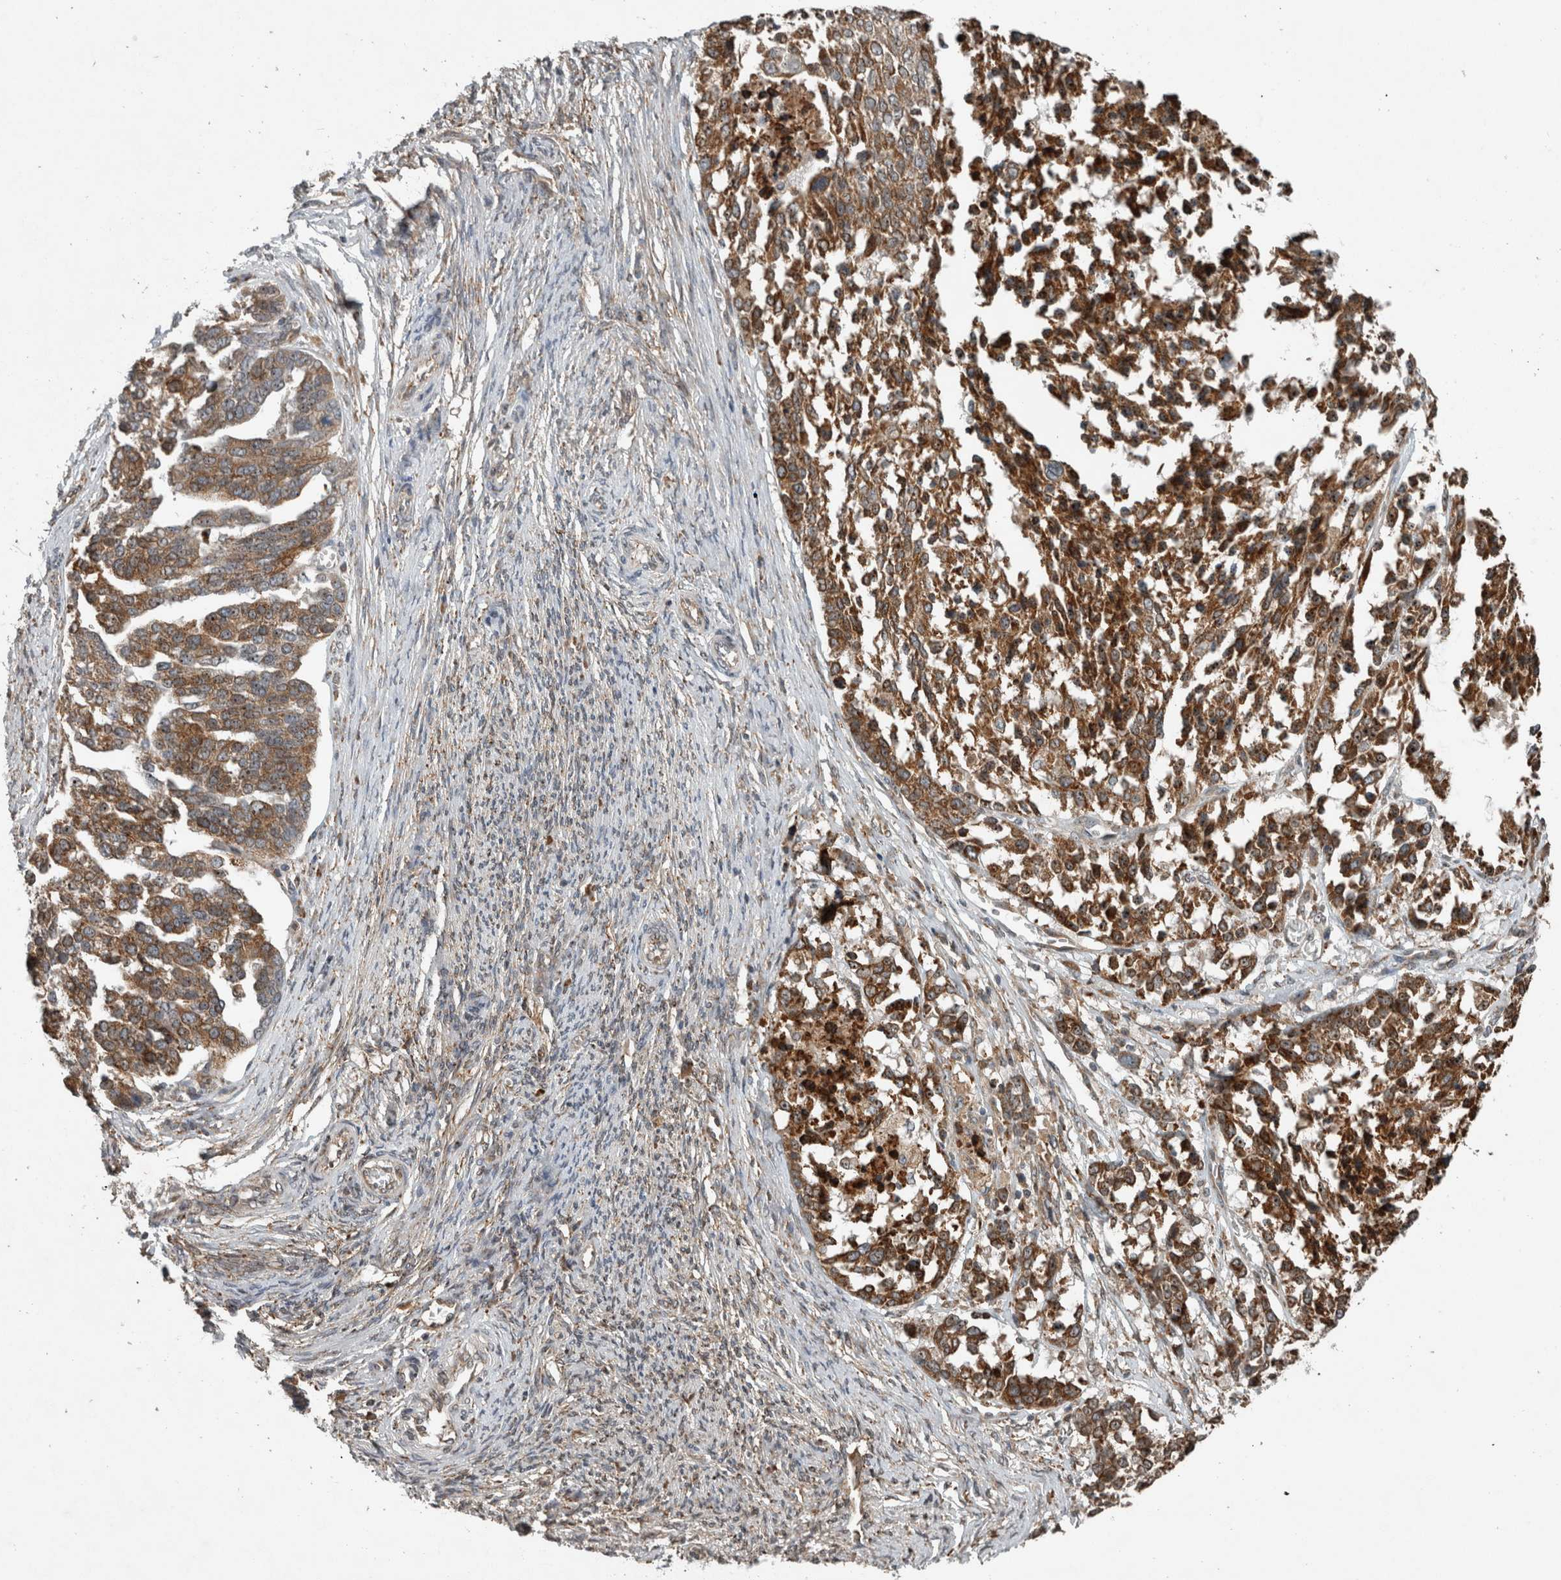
{"staining": {"intensity": "moderate", "quantity": ">75%", "location": "cytoplasmic/membranous"}, "tissue": "ovarian cancer", "cell_type": "Tumor cells", "image_type": "cancer", "snomed": [{"axis": "morphology", "description": "Cystadenocarcinoma, serous, NOS"}, {"axis": "topography", "description": "Ovary"}], "caption": "This is an image of immunohistochemistry (IHC) staining of ovarian cancer, which shows moderate staining in the cytoplasmic/membranous of tumor cells.", "gene": "GPR137B", "patient": {"sex": "female", "age": 44}}